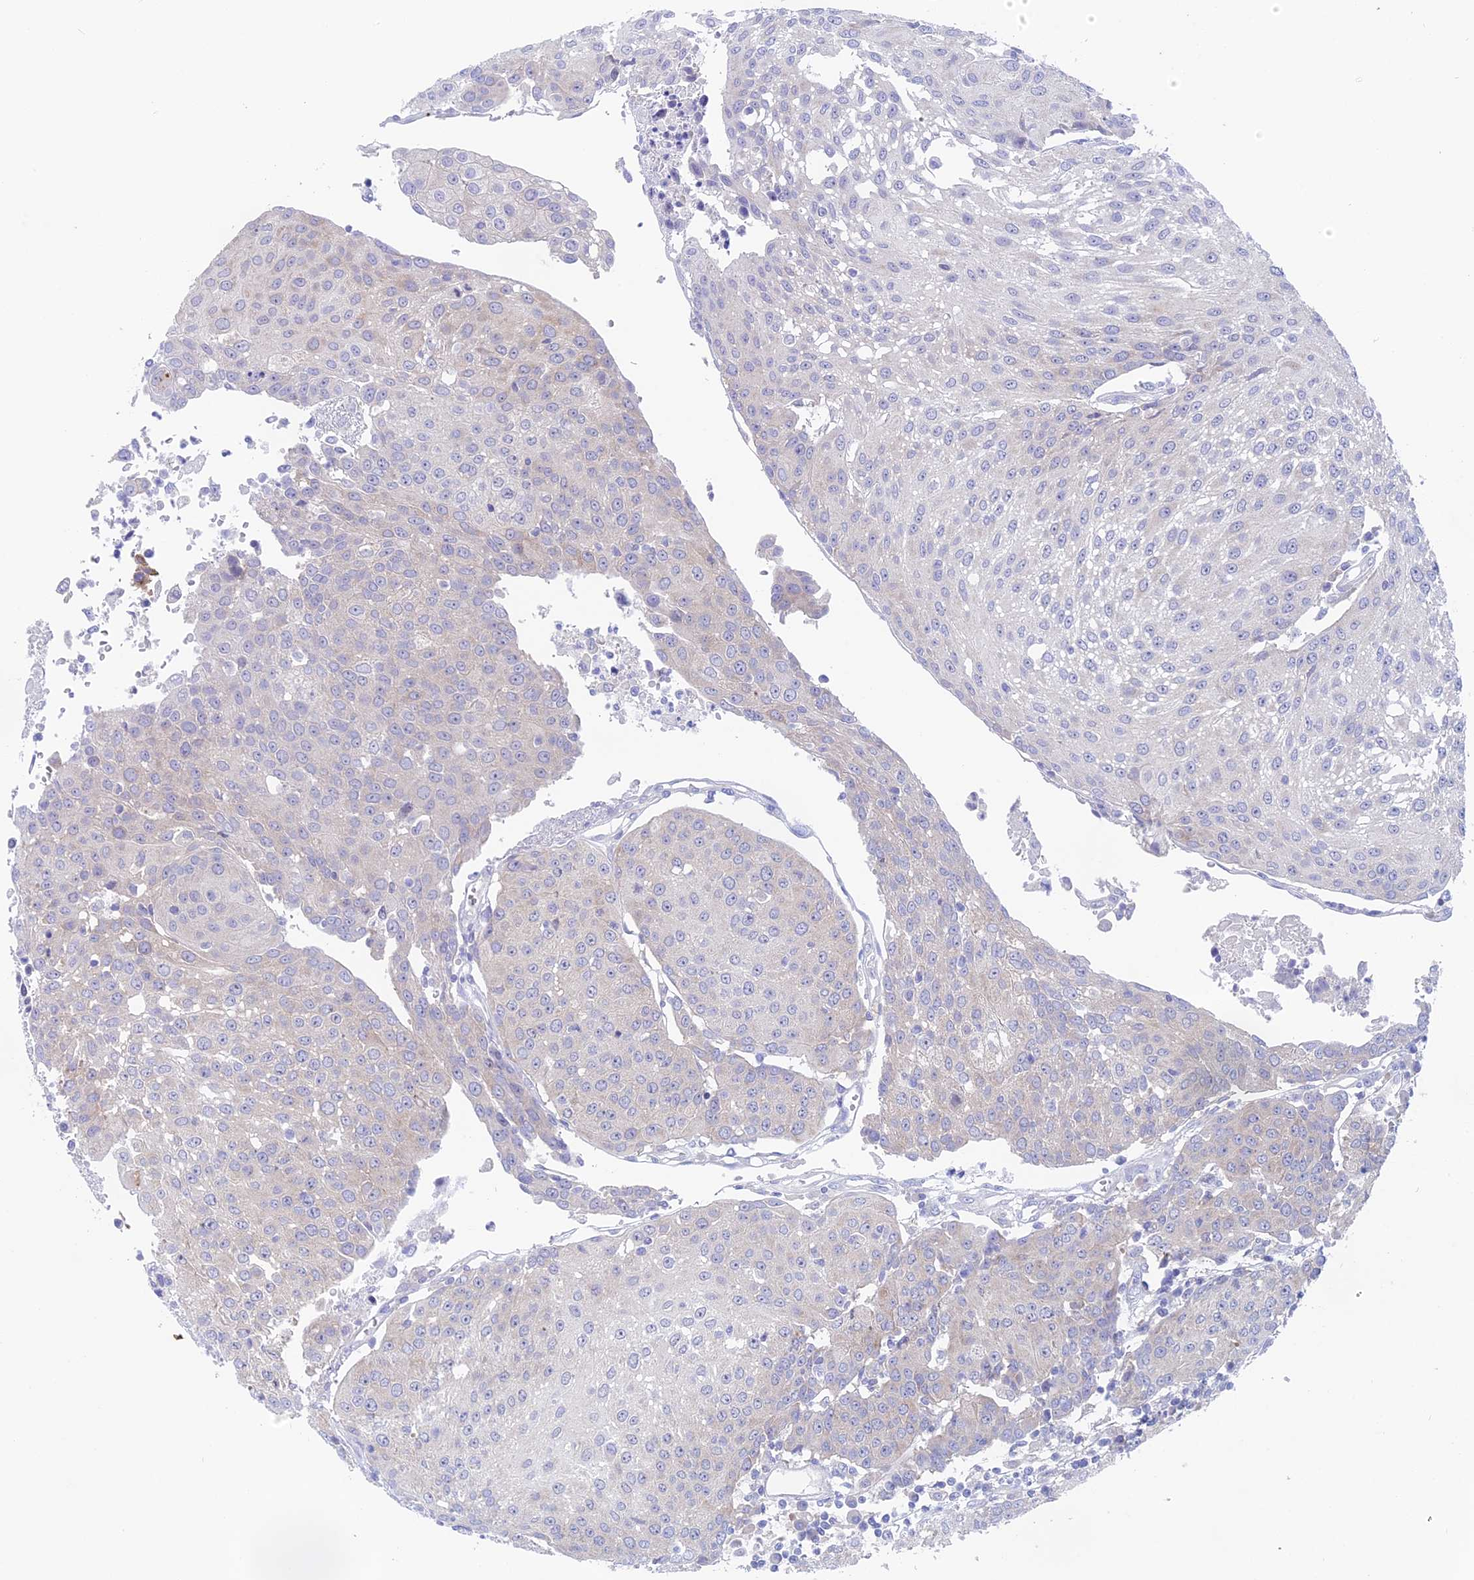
{"staining": {"intensity": "negative", "quantity": "none", "location": "none"}, "tissue": "urothelial cancer", "cell_type": "Tumor cells", "image_type": "cancer", "snomed": [{"axis": "morphology", "description": "Urothelial carcinoma, High grade"}, {"axis": "topography", "description": "Urinary bladder"}], "caption": "High power microscopy histopathology image of an immunohistochemistry (IHC) histopathology image of urothelial carcinoma (high-grade), revealing no significant positivity in tumor cells.", "gene": "TENT4B", "patient": {"sex": "female", "age": 85}}